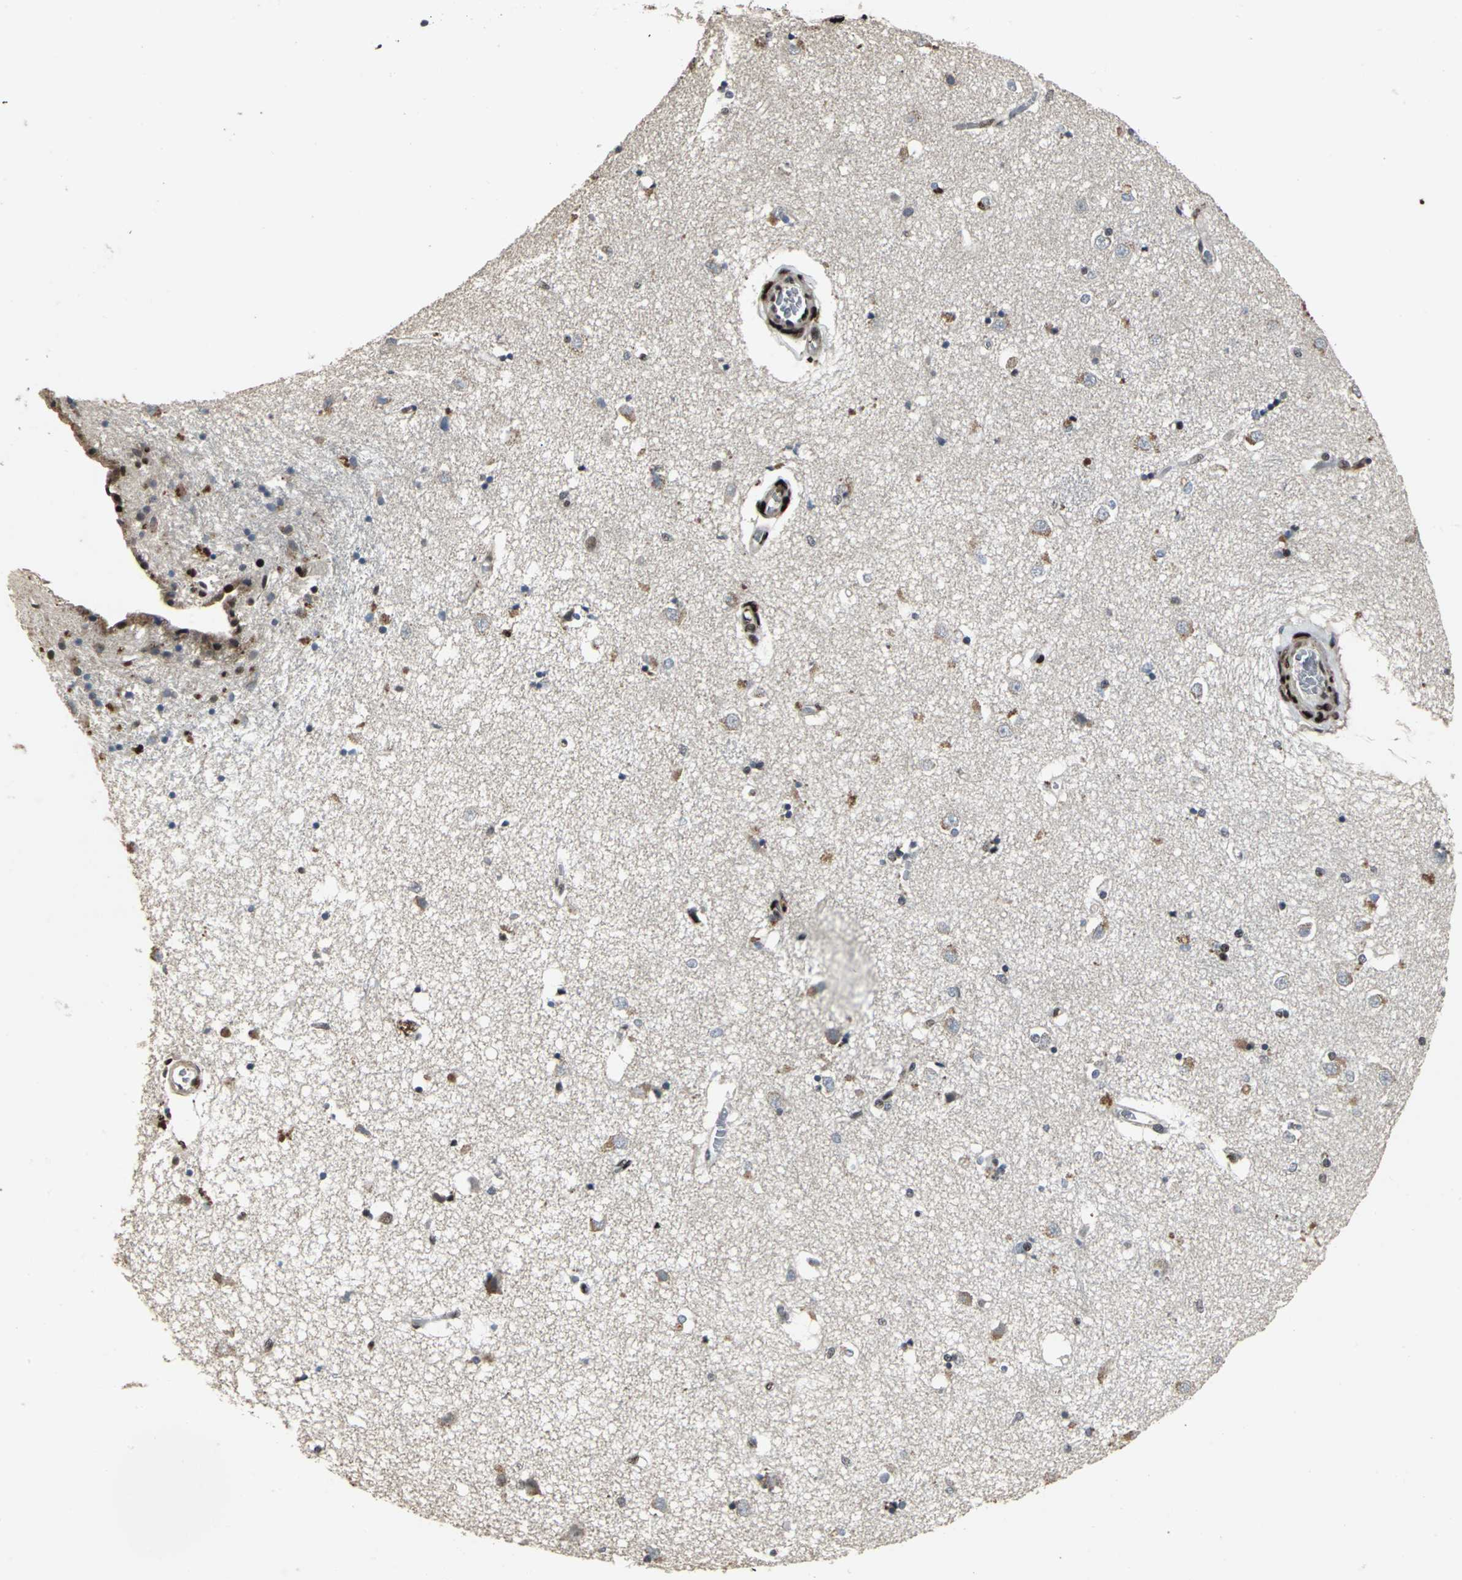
{"staining": {"intensity": "moderate", "quantity": "25%-75%", "location": "nuclear"}, "tissue": "caudate", "cell_type": "Glial cells", "image_type": "normal", "snomed": [{"axis": "morphology", "description": "Normal tissue, NOS"}, {"axis": "topography", "description": "Lateral ventricle wall"}], "caption": "High-magnification brightfield microscopy of normal caudate stained with DAB (3,3'-diaminobenzidine) (brown) and counterstained with hematoxylin (blue). glial cells exhibit moderate nuclear positivity is identified in about25%-75% of cells. The protein of interest is shown in brown color, while the nuclei are stained blue.", "gene": "SRF", "patient": {"sex": "female", "age": 54}}